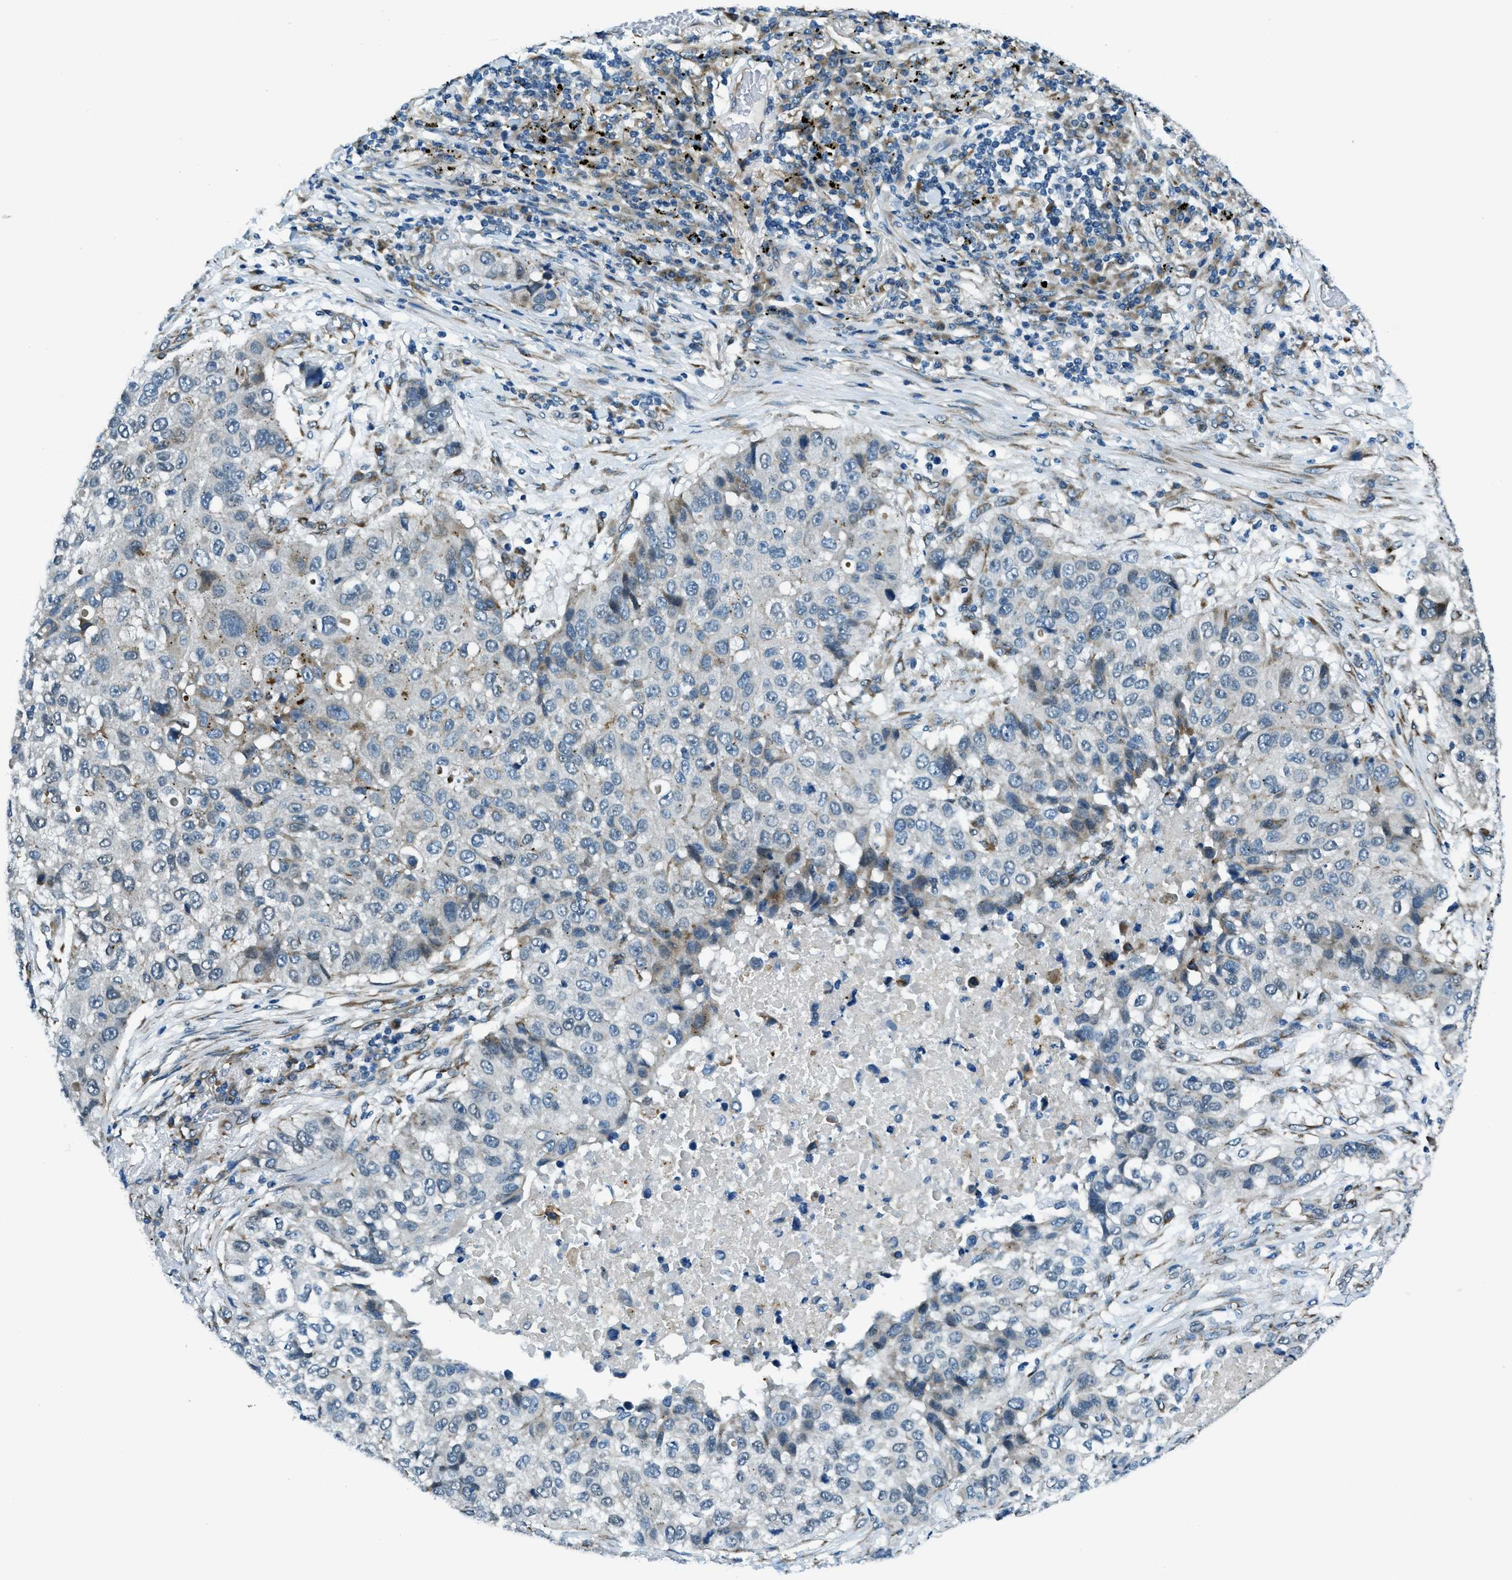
{"staining": {"intensity": "negative", "quantity": "none", "location": "none"}, "tissue": "lung cancer", "cell_type": "Tumor cells", "image_type": "cancer", "snomed": [{"axis": "morphology", "description": "Squamous cell carcinoma, NOS"}, {"axis": "topography", "description": "Lung"}], "caption": "Protein analysis of lung cancer reveals no significant staining in tumor cells.", "gene": "GINM1", "patient": {"sex": "male", "age": 57}}